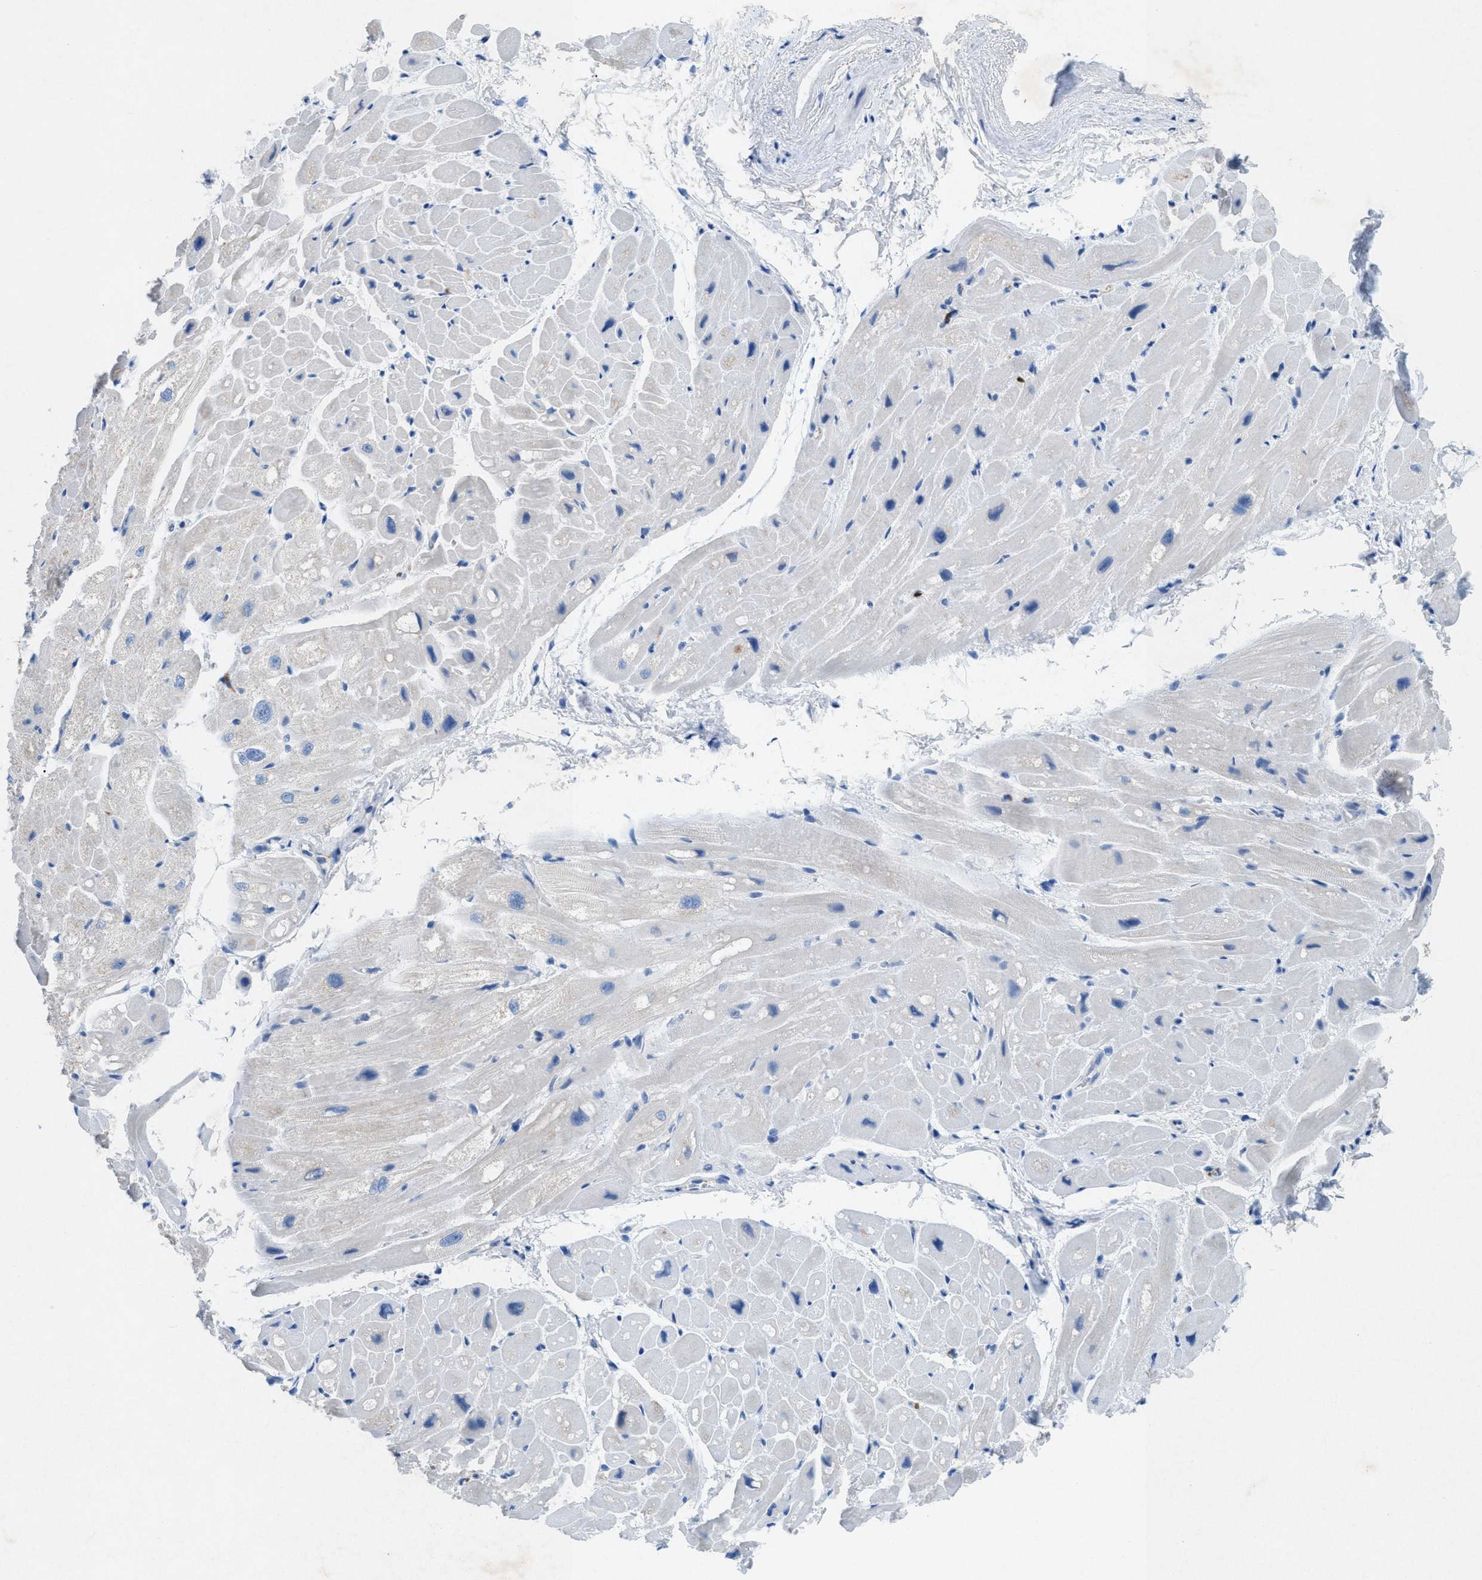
{"staining": {"intensity": "weak", "quantity": "<25%", "location": "cytoplasmic/membranous"}, "tissue": "heart muscle", "cell_type": "Cardiomyocytes", "image_type": "normal", "snomed": [{"axis": "morphology", "description": "Normal tissue, NOS"}, {"axis": "topography", "description": "Heart"}], "caption": "This is an immunohistochemistry histopathology image of benign human heart muscle. There is no positivity in cardiomyocytes.", "gene": "CKLF", "patient": {"sex": "male", "age": 49}}